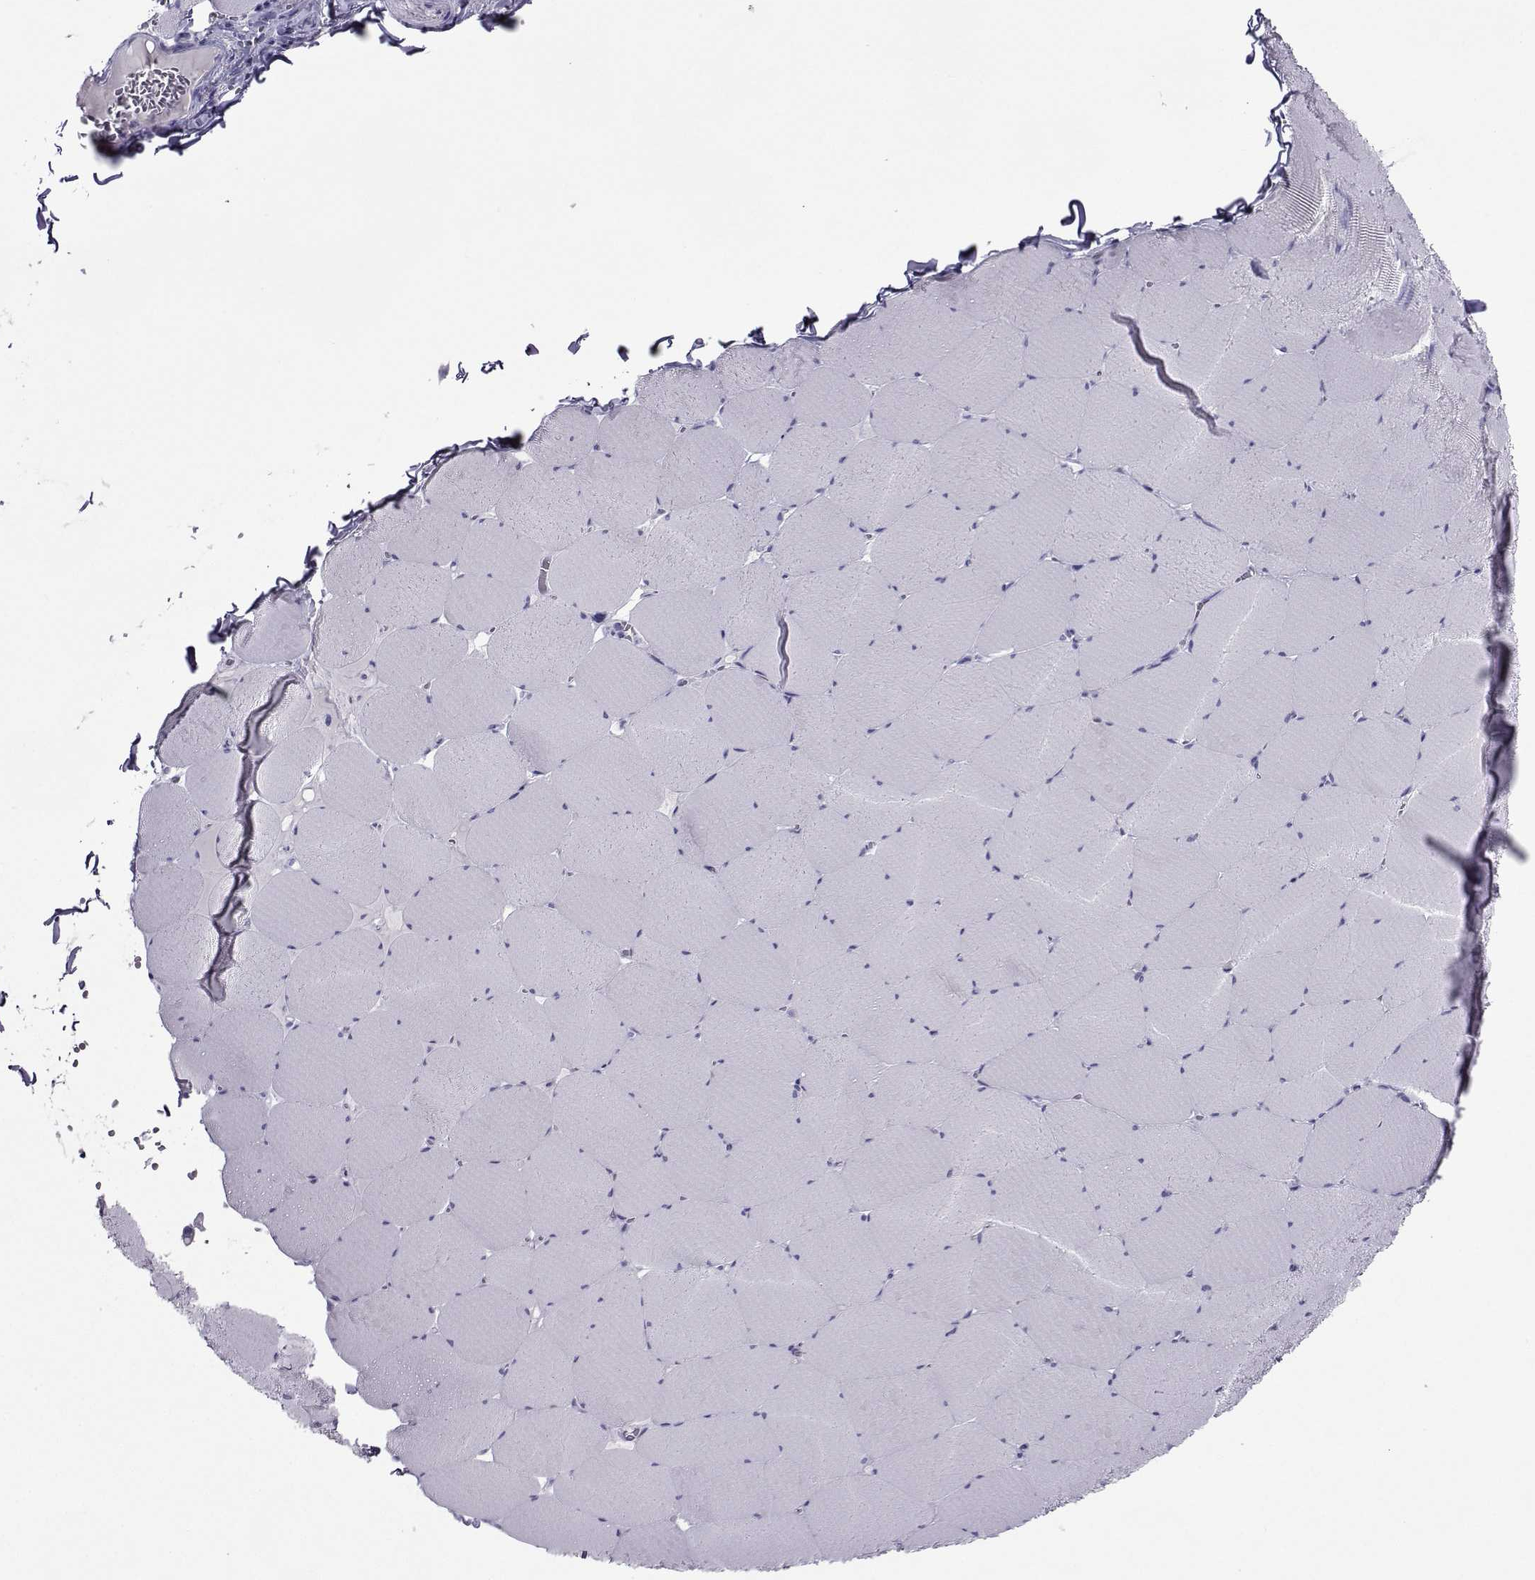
{"staining": {"intensity": "negative", "quantity": "none", "location": "none"}, "tissue": "skeletal muscle", "cell_type": "Myocytes", "image_type": "normal", "snomed": [{"axis": "morphology", "description": "Normal tissue, NOS"}, {"axis": "morphology", "description": "Malignant melanoma, Metastatic site"}, {"axis": "topography", "description": "Skeletal muscle"}], "caption": "A high-resolution histopathology image shows immunohistochemistry staining of unremarkable skeletal muscle, which displays no significant staining in myocytes. (DAB immunohistochemistry (IHC) visualized using brightfield microscopy, high magnification).", "gene": "CRYBB1", "patient": {"sex": "male", "age": 50}}